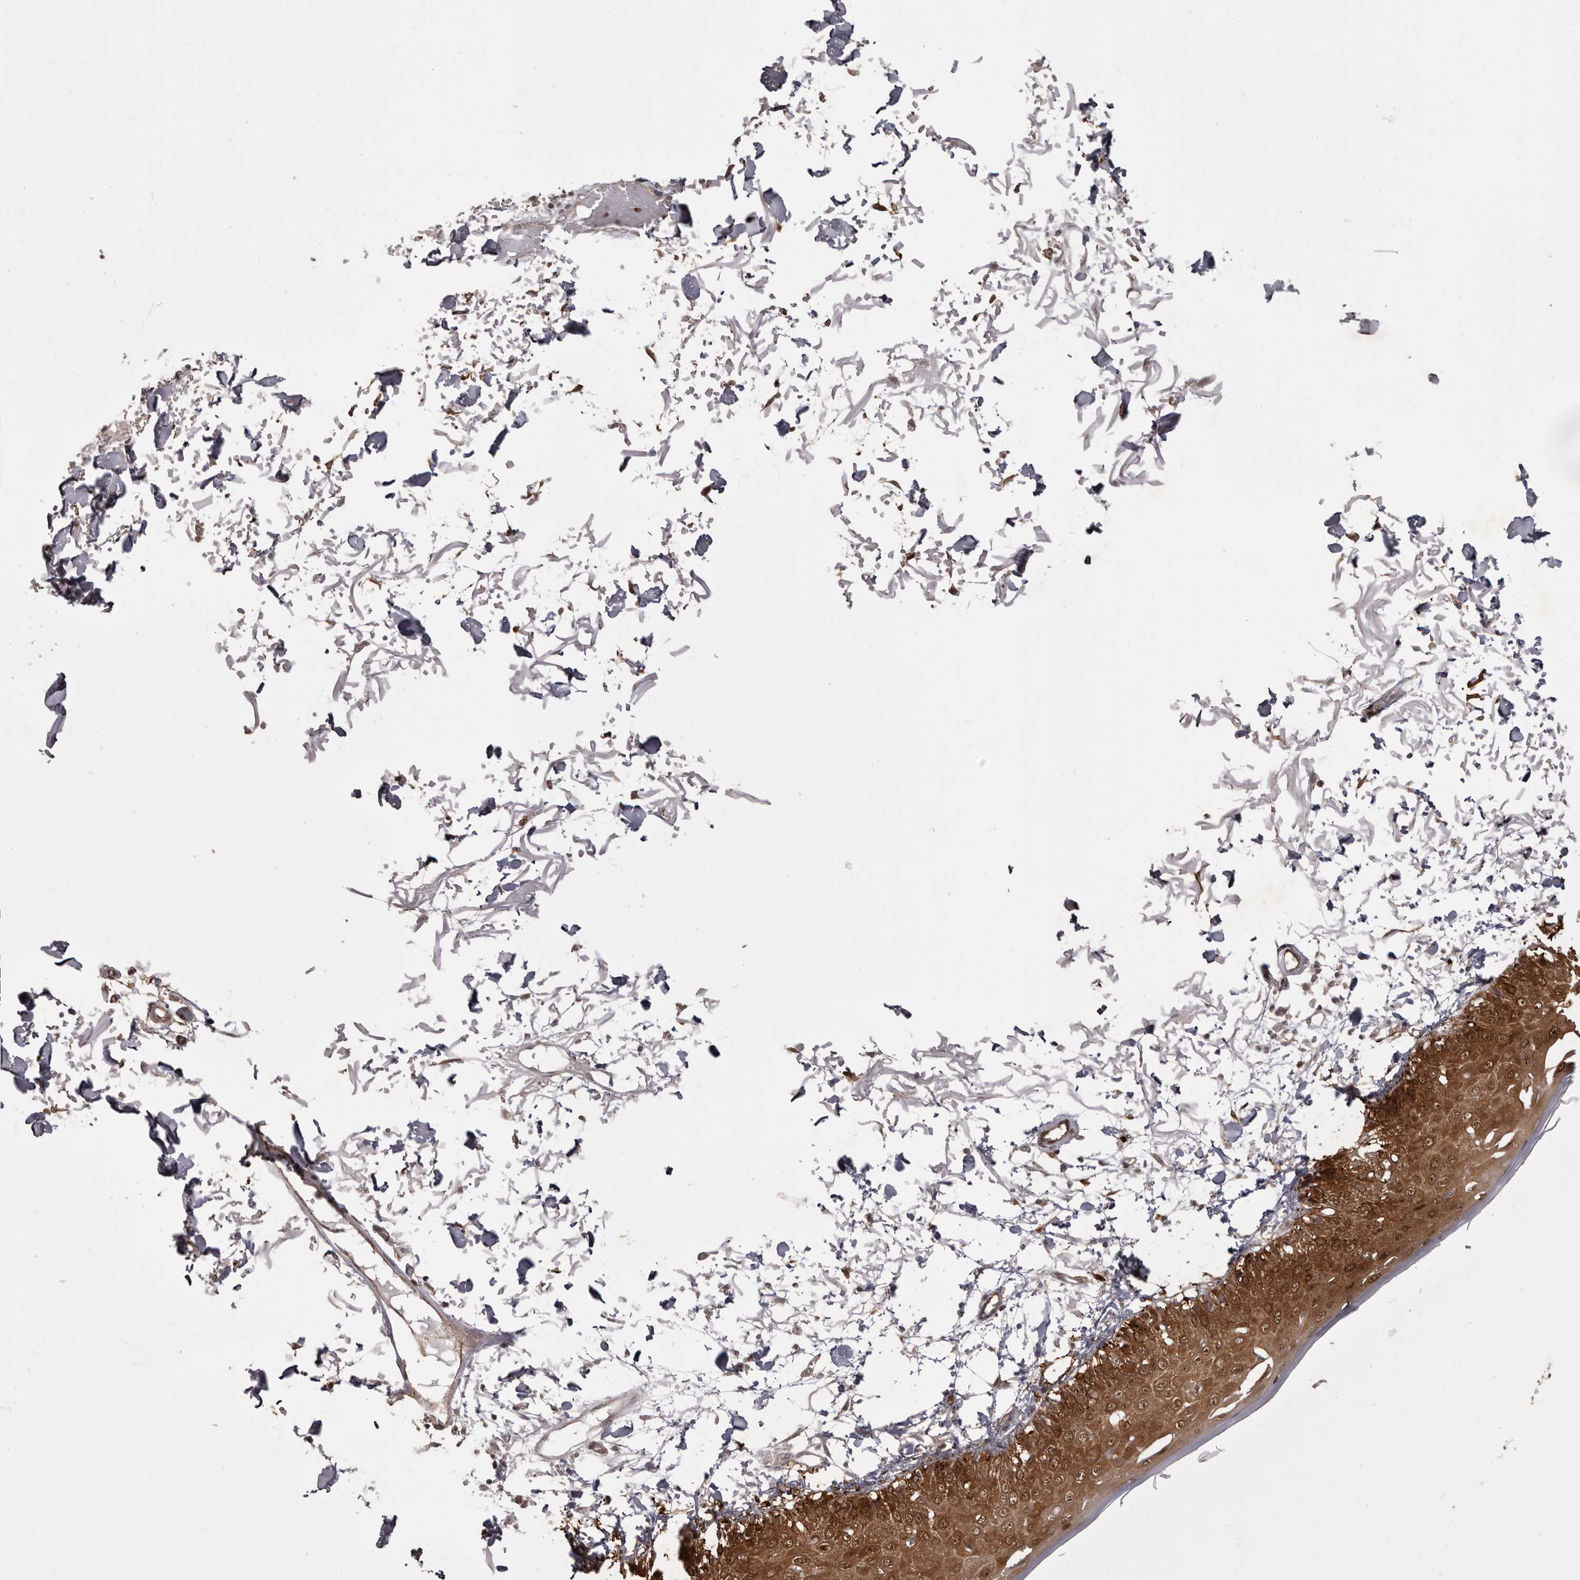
{"staining": {"intensity": "moderate", "quantity": ">75%", "location": "cytoplasmic/membranous"}, "tissue": "skin", "cell_type": "Fibroblasts", "image_type": "normal", "snomed": [{"axis": "morphology", "description": "Normal tissue, NOS"}, {"axis": "morphology", "description": "Squamous cell carcinoma, NOS"}, {"axis": "topography", "description": "Skin"}, {"axis": "topography", "description": "Peripheral nerve tissue"}], "caption": "Immunohistochemistry of normal human skin exhibits medium levels of moderate cytoplasmic/membranous expression in about >75% of fibroblasts.", "gene": "GFOD1", "patient": {"sex": "male", "age": 83}}